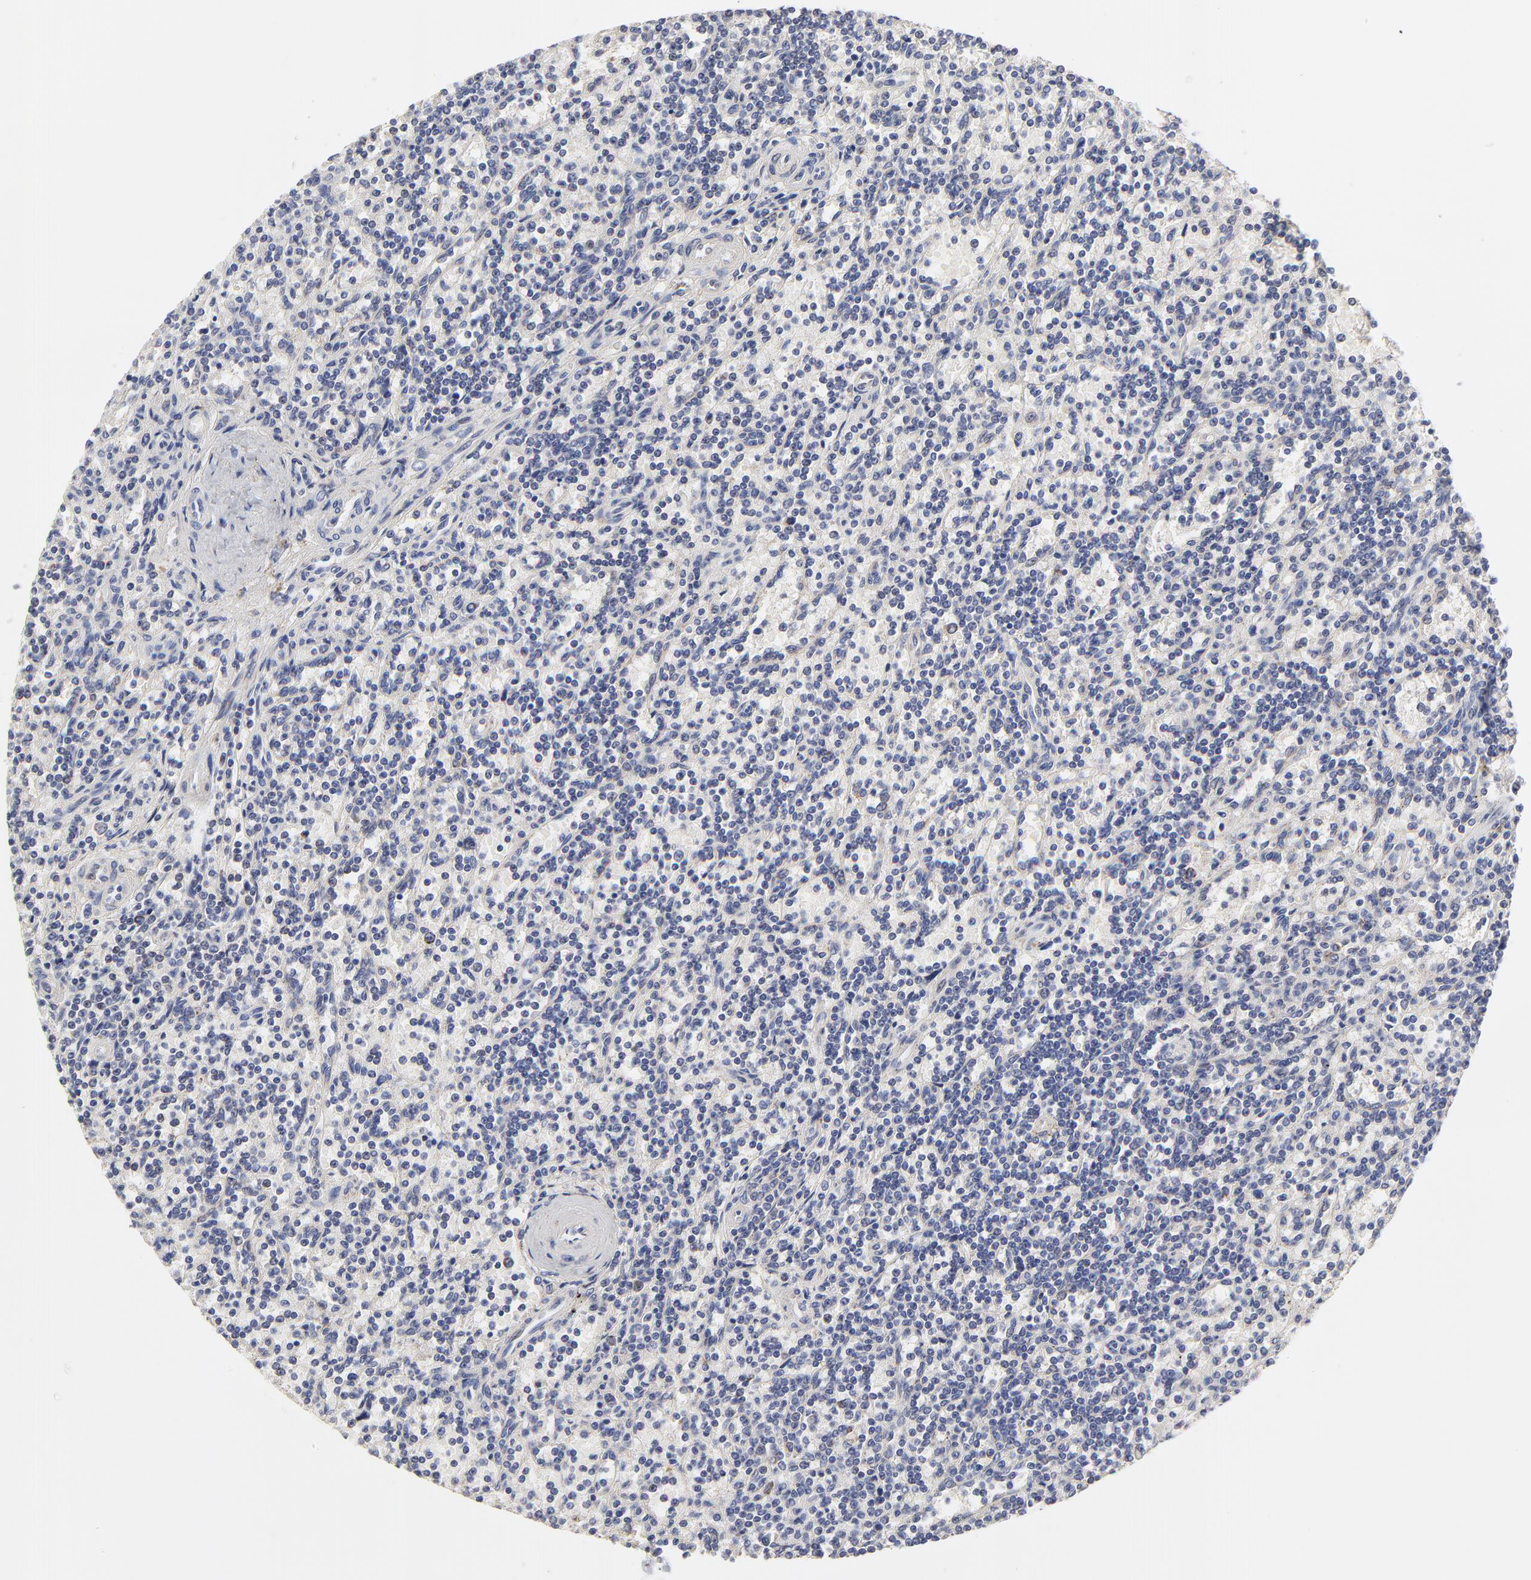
{"staining": {"intensity": "negative", "quantity": "none", "location": "none"}, "tissue": "lymphoma", "cell_type": "Tumor cells", "image_type": "cancer", "snomed": [{"axis": "morphology", "description": "Malignant lymphoma, non-Hodgkin's type, Low grade"}, {"axis": "topography", "description": "Spleen"}], "caption": "This is a micrograph of IHC staining of malignant lymphoma, non-Hodgkin's type (low-grade), which shows no positivity in tumor cells. Brightfield microscopy of immunohistochemistry stained with DAB (3,3'-diaminobenzidine) (brown) and hematoxylin (blue), captured at high magnification.", "gene": "ZNF550", "patient": {"sex": "male", "age": 73}}